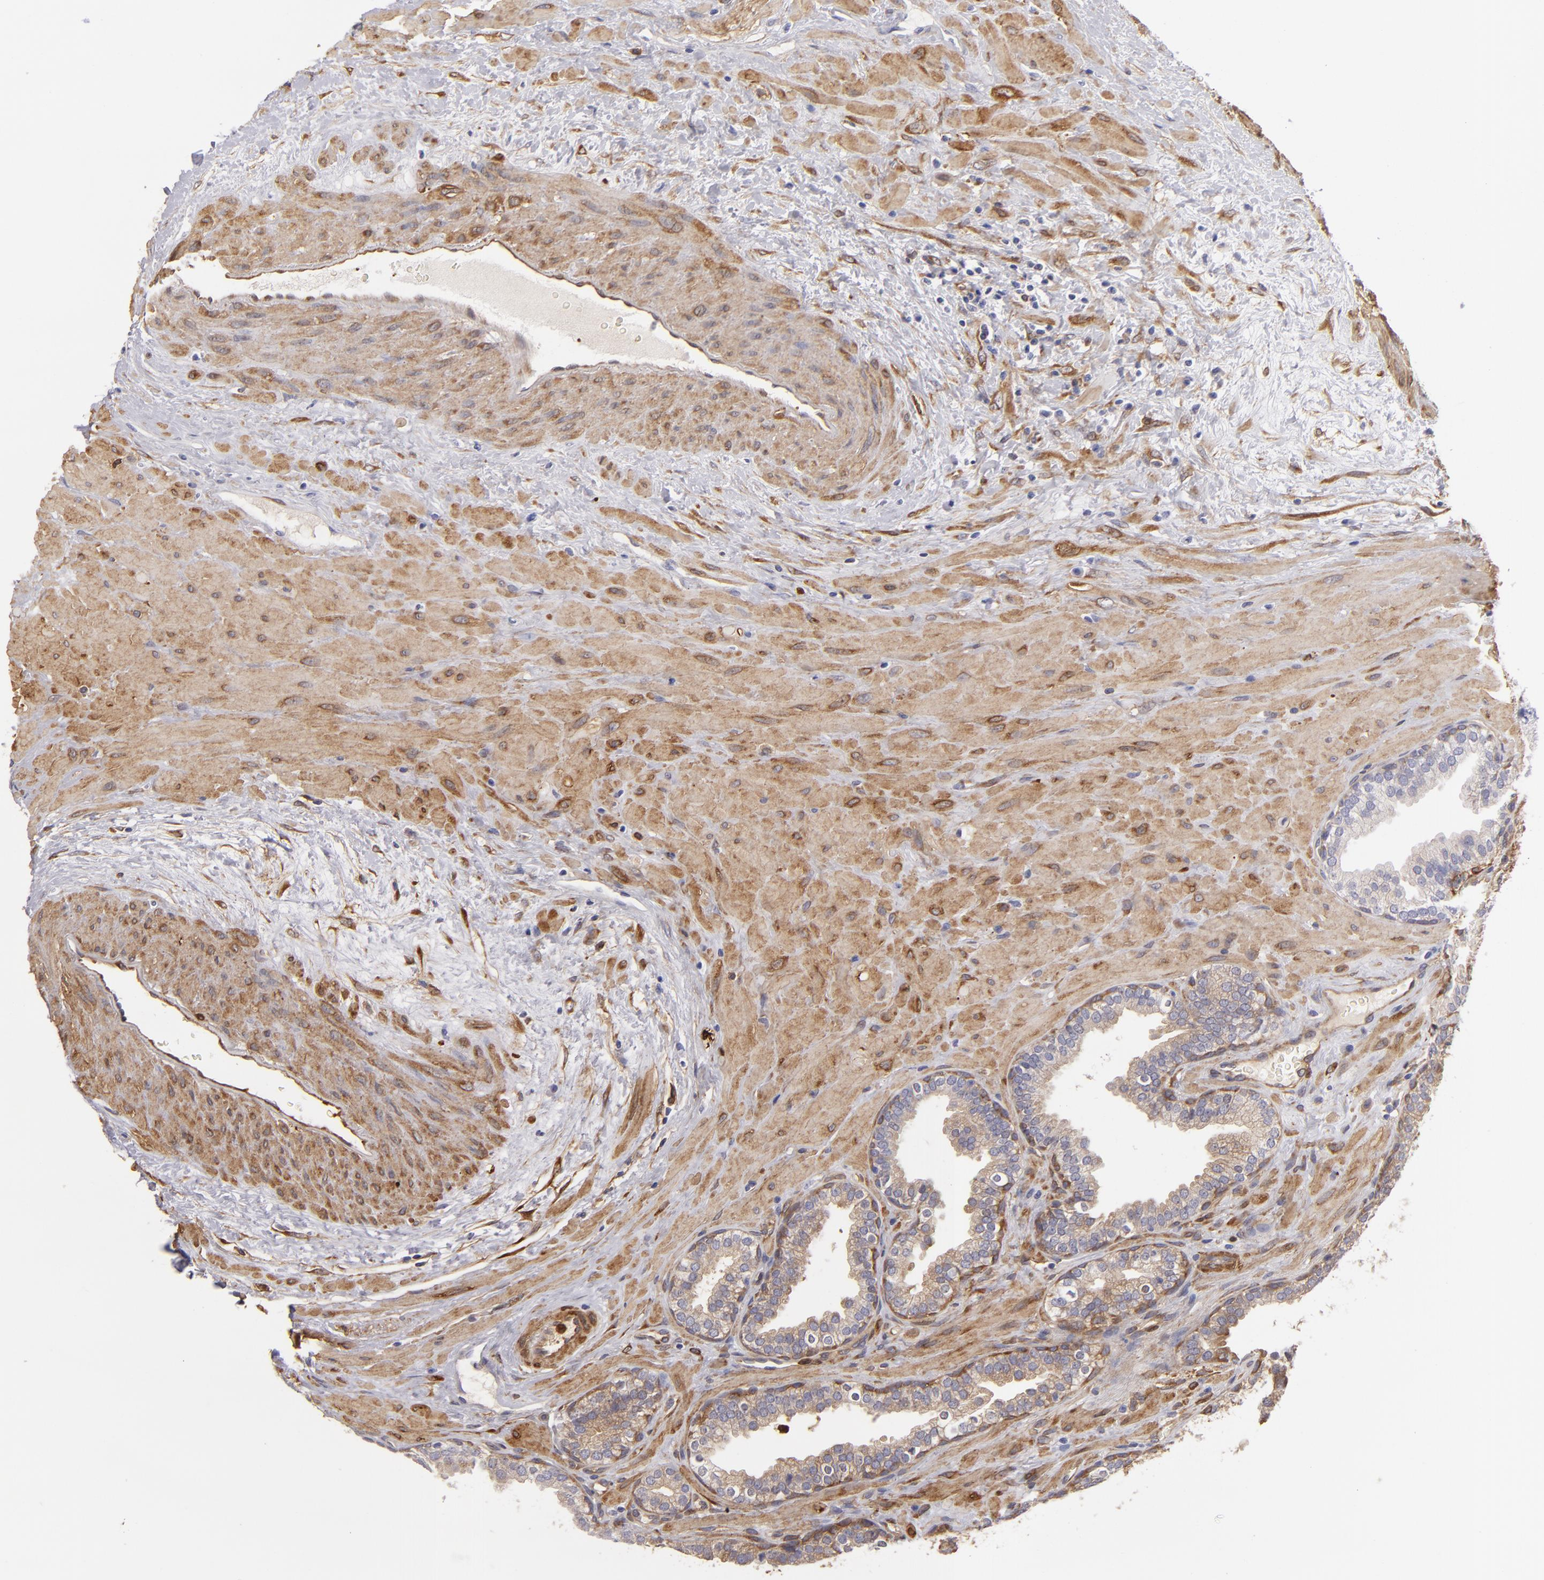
{"staining": {"intensity": "weak", "quantity": "<25%", "location": "cytoplasmic/membranous"}, "tissue": "prostate", "cell_type": "Glandular cells", "image_type": "normal", "snomed": [{"axis": "morphology", "description": "Normal tissue, NOS"}, {"axis": "topography", "description": "Prostate"}], "caption": "Immunohistochemistry (IHC) of unremarkable prostate reveals no expression in glandular cells.", "gene": "VCL", "patient": {"sex": "male", "age": 51}}